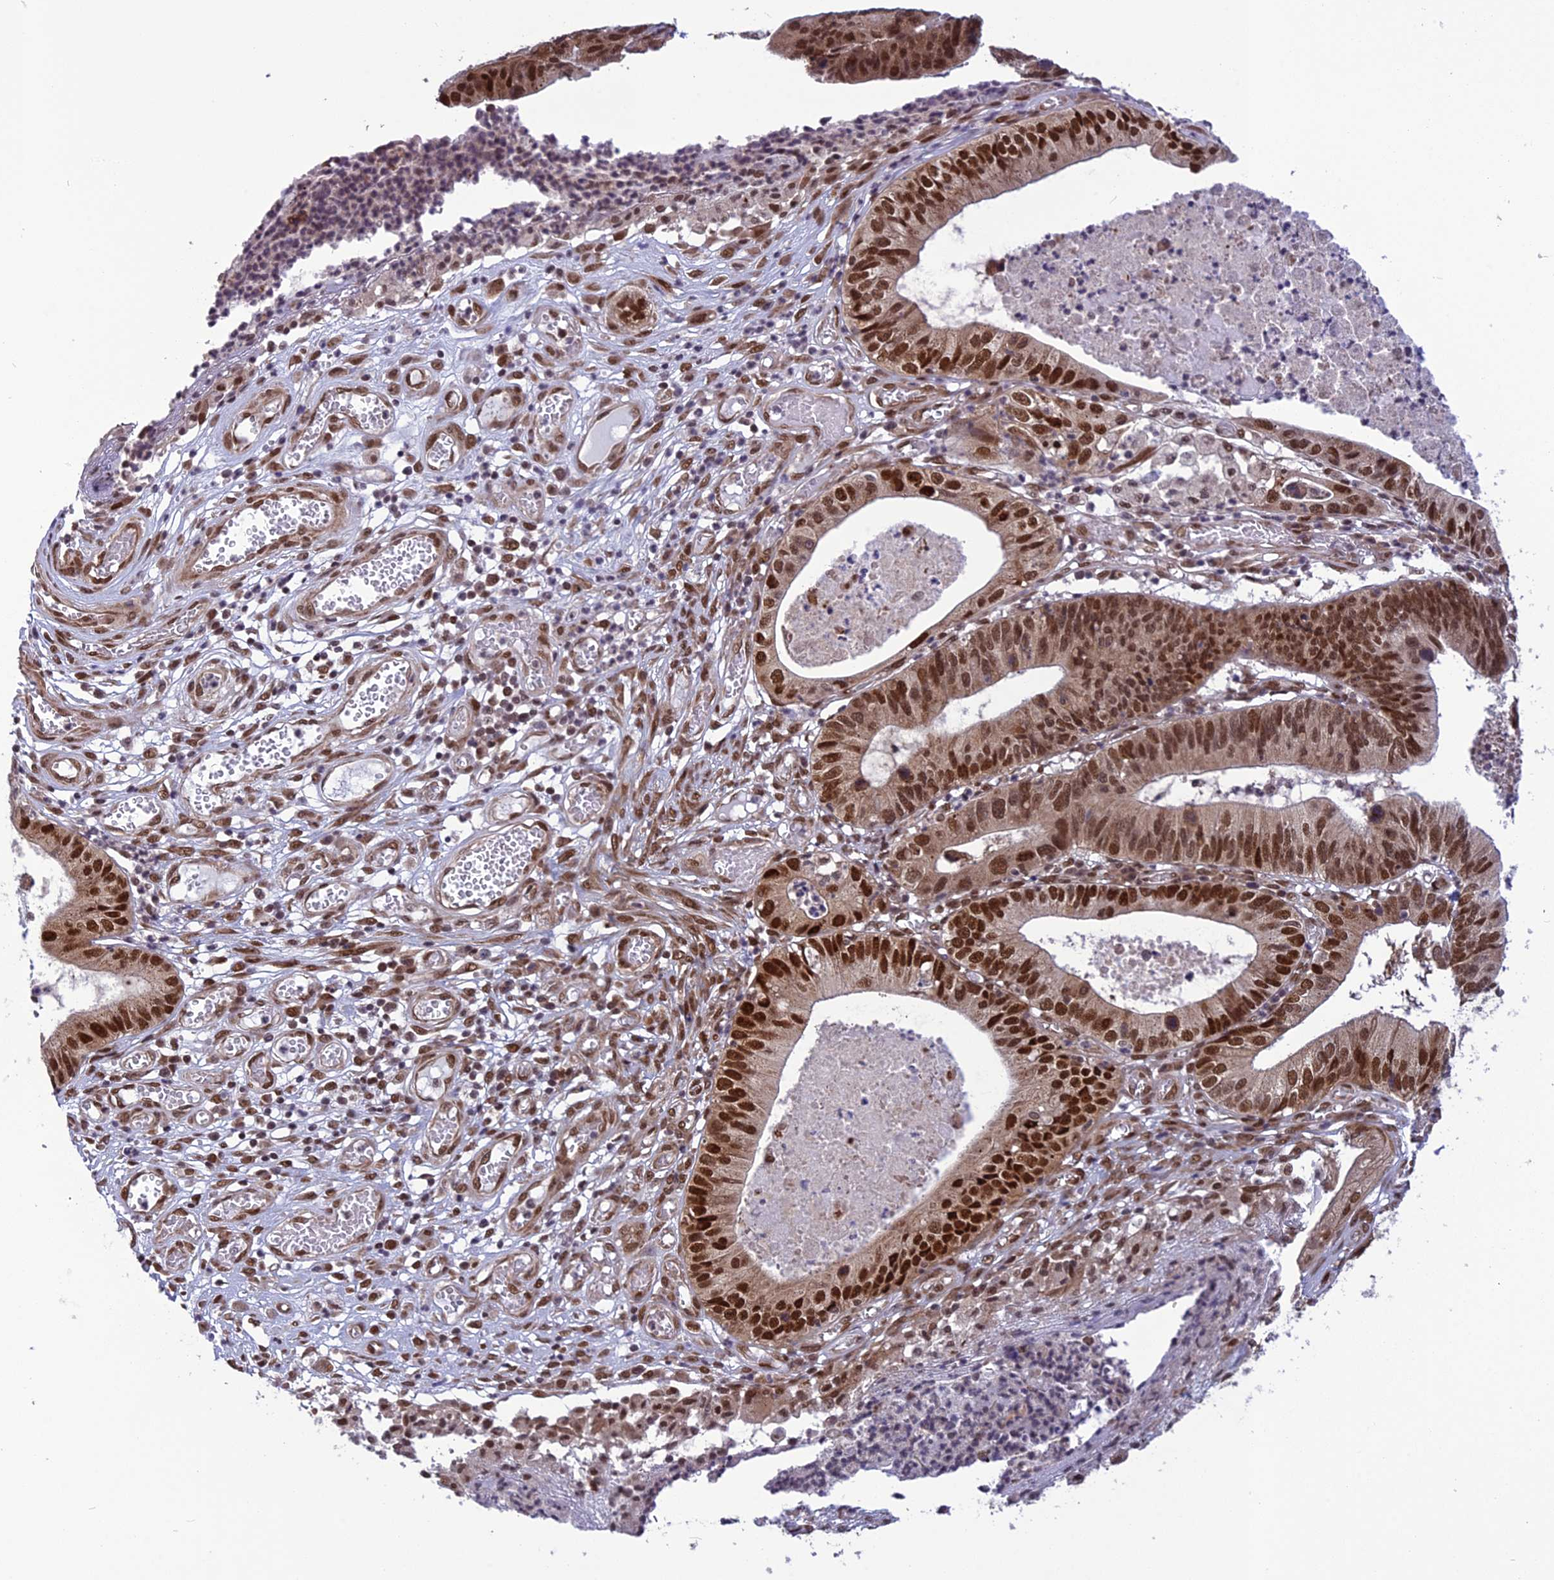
{"staining": {"intensity": "strong", "quantity": ">75%", "location": "cytoplasmic/membranous,nuclear"}, "tissue": "stomach cancer", "cell_type": "Tumor cells", "image_type": "cancer", "snomed": [{"axis": "morphology", "description": "Adenocarcinoma, NOS"}, {"axis": "topography", "description": "Stomach"}], "caption": "Protein expression analysis of stomach cancer (adenocarcinoma) displays strong cytoplasmic/membranous and nuclear staining in about >75% of tumor cells.", "gene": "RTRAF", "patient": {"sex": "male", "age": 59}}